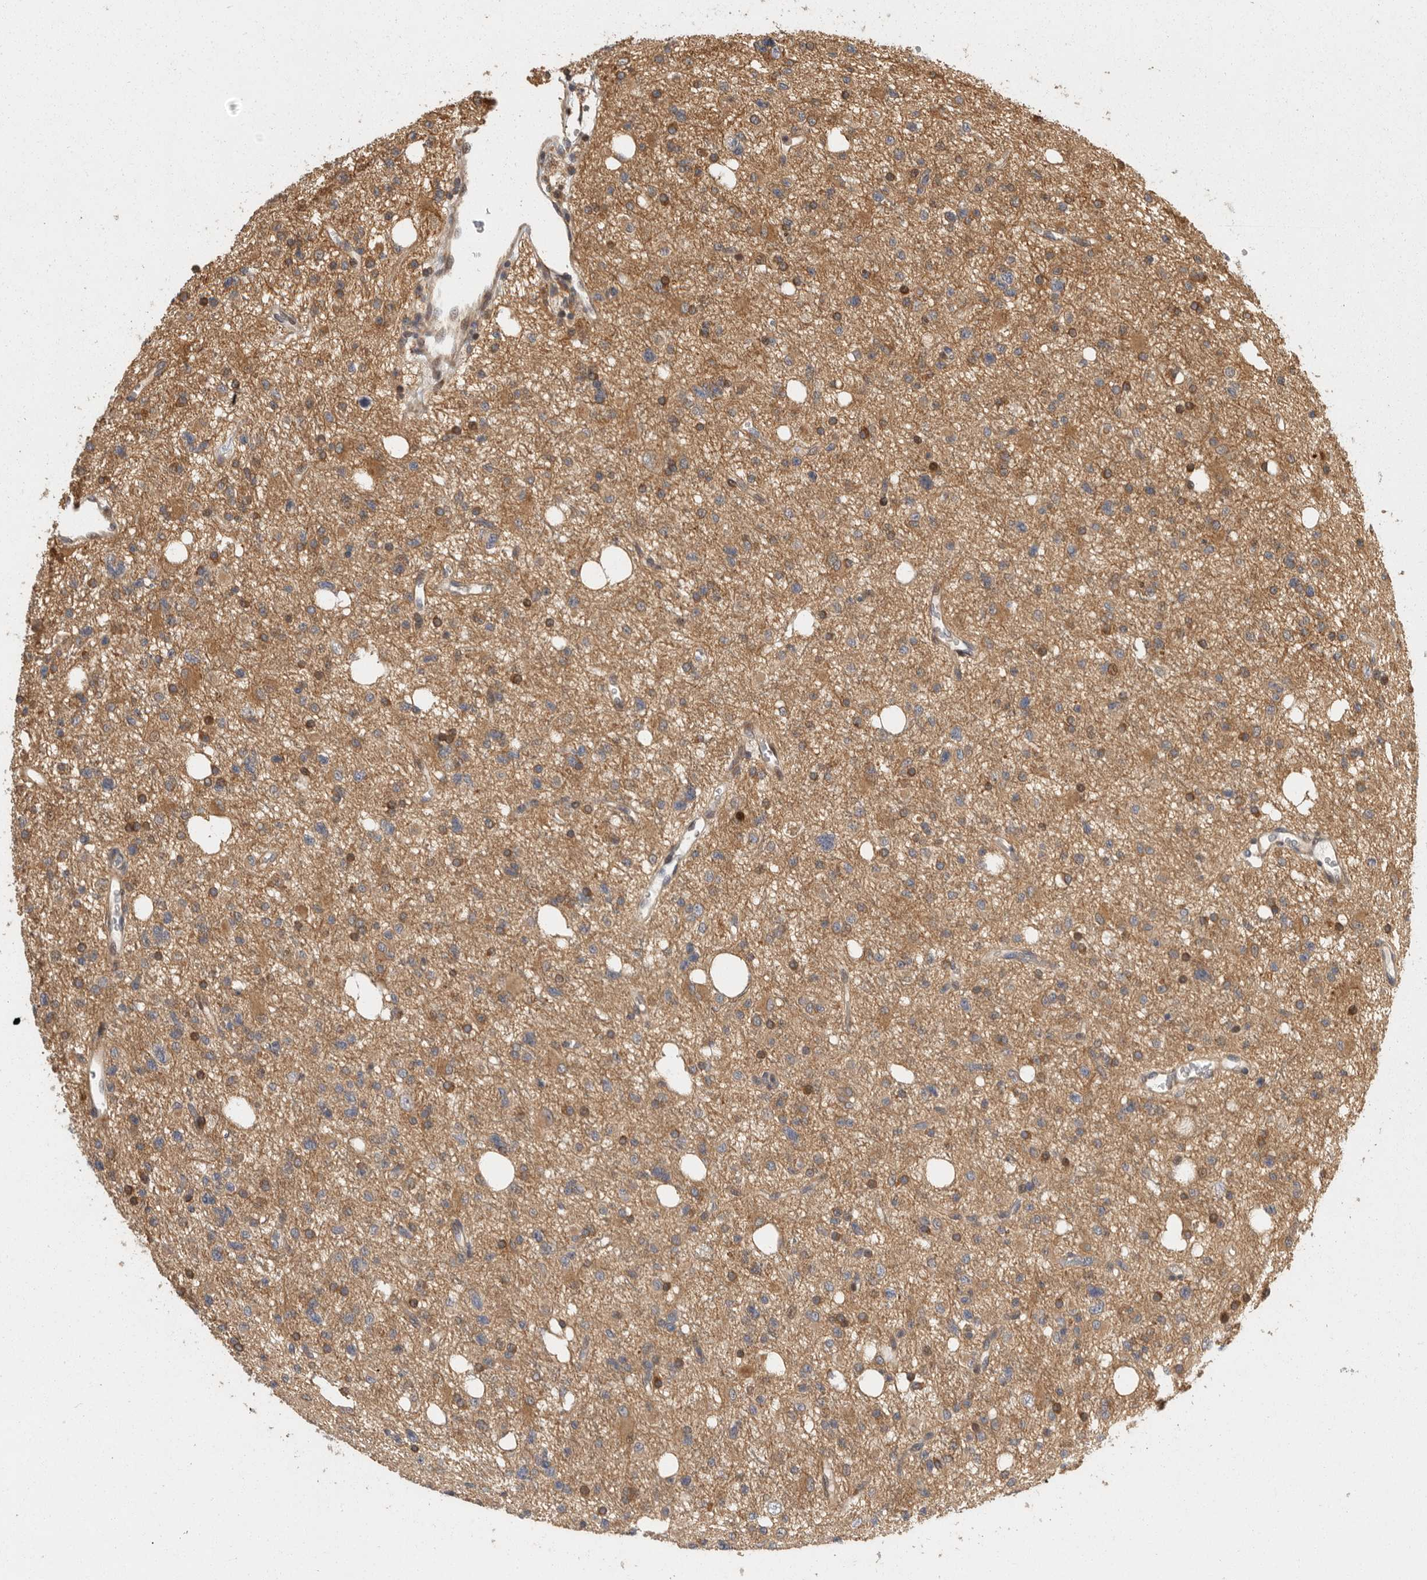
{"staining": {"intensity": "moderate", "quantity": ">75%", "location": "cytoplasmic/membranous"}, "tissue": "glioma", "cell_type": "Tumor cells", "image_type": "cancer", "snomed": [{"axis": "morphology", "description": "Glioma, malignant, High grade"}, {"axis": "topography", "description": "Brain"}], "caption": "Tumor cells exhibit medium levels of moderate cytoplasmic/membranous expression in approximately >75% of cells in glioma.", "gene": "SWT1", "patient": {"sex": "female", "age": 62}}